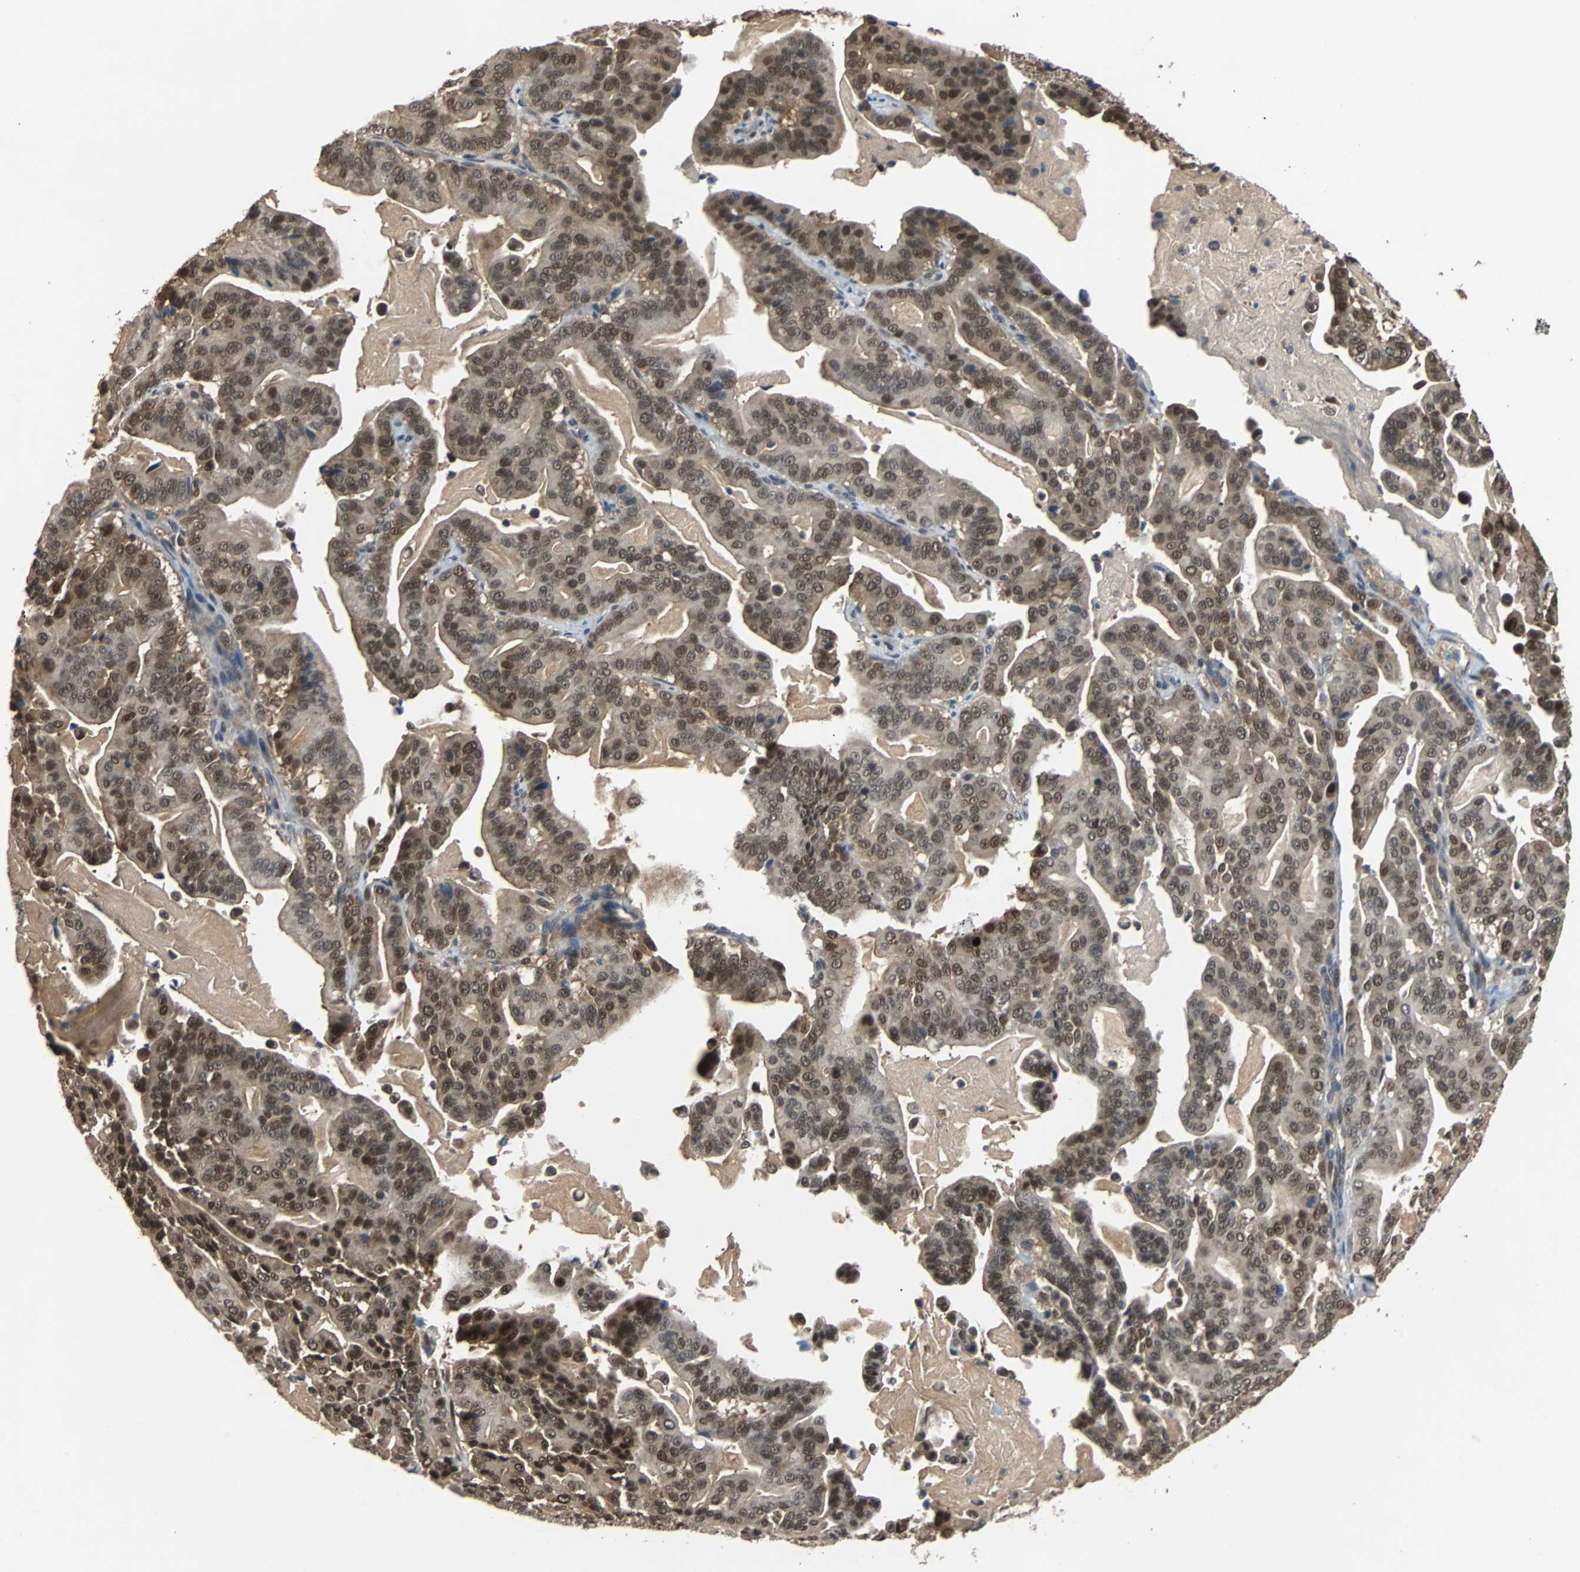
{"staining": {"intensity": "moderate", "quantity": ">75%", "location": "cytoplasmic/membranous,nuclear"}, "tissue": "pancreatic cancer", "cell_type": "Tumor cells", "image_type": "cancer", "snomed": [{"axis": "morphology", "description": "Adenocarcinoma, NOS"}, {"axis": "topography", "description": "Pancreas"}], "caption": "Moderate cytoplasmic/membranous and nuclear protein staining is identified in approximately >75% of tumor cells in pancreatic cancer.", "gene": "PRDX6", "patient": {"sex": "male", "age": 63}}